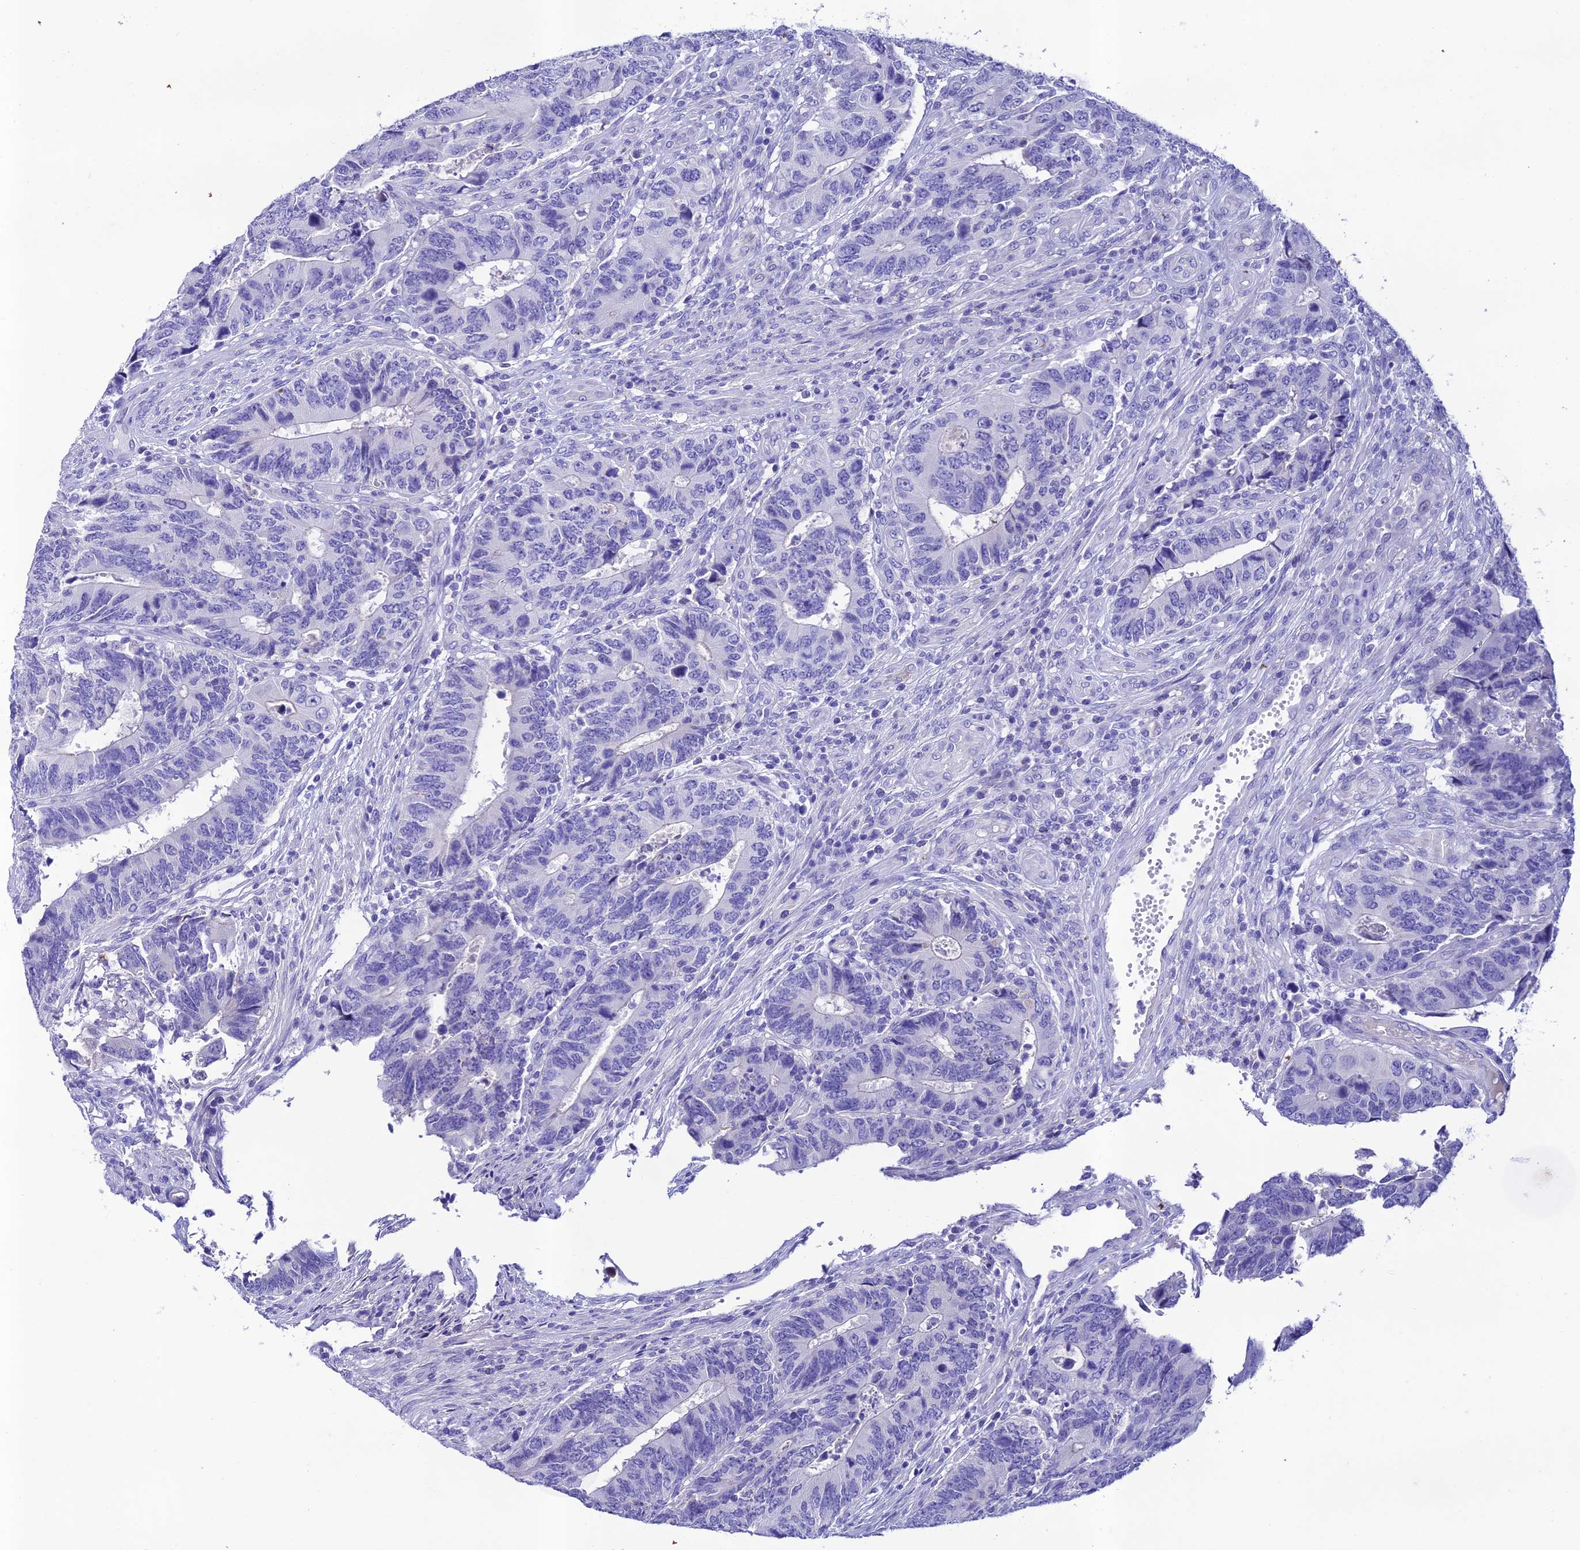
{"staining": {"intensity": "negative", "quantity": "none", "location": "none"}, "tissue": "colorectal cancer", "cell_type": "Tumor cells", "image_type": "cancer", "snomed": [{"axis": "morphology", "description": "Adenocarcinoma, NOS"}, {"axis": "topography", "description": "Colon"}], "caption": "The histopathology image reveals no significant positivity in tumor cells of colorectal cancer (adenocarcinoma).", "gene": "NLRP6", "patient": {"sex": "male", "age": 87}}